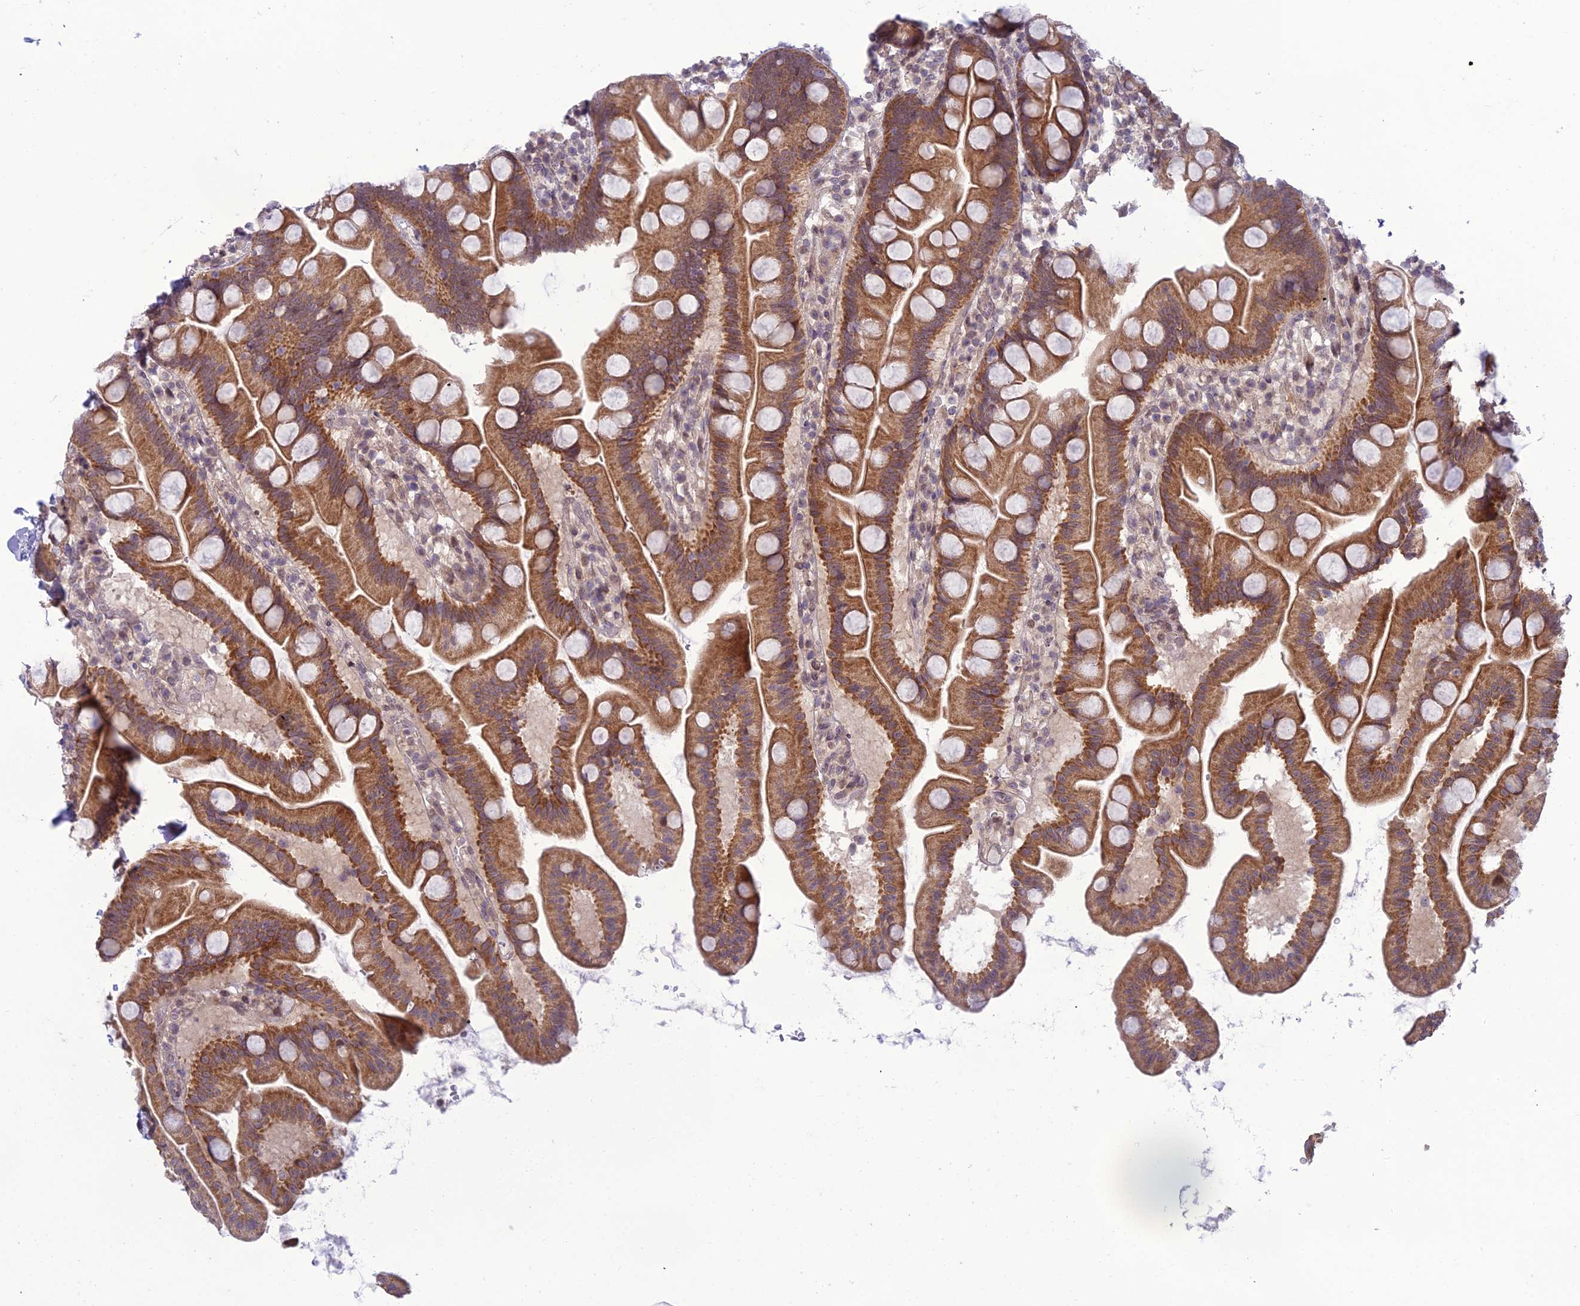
{"staining": {"intensity": "moderate", "quantity": ">75%", "location": "cytoplasmic/membranous"}, "tissue": "small intestine", "cell_type": "Glandular cells", "image_type": "normal", "snomed": [{"axis": "morphology", "description": "Normal tissue, NOS"}, {"axis": "topography", "description": "Small intestine"}], "caption": "About >75% of glandular cells in normal human small intestine exhibit moderate cytoplasmic/membranous protein staining as visualized by brown immunohistochemical staining.", "gene": "DTX2", "patient": {"sex": "female", "age": 68}}